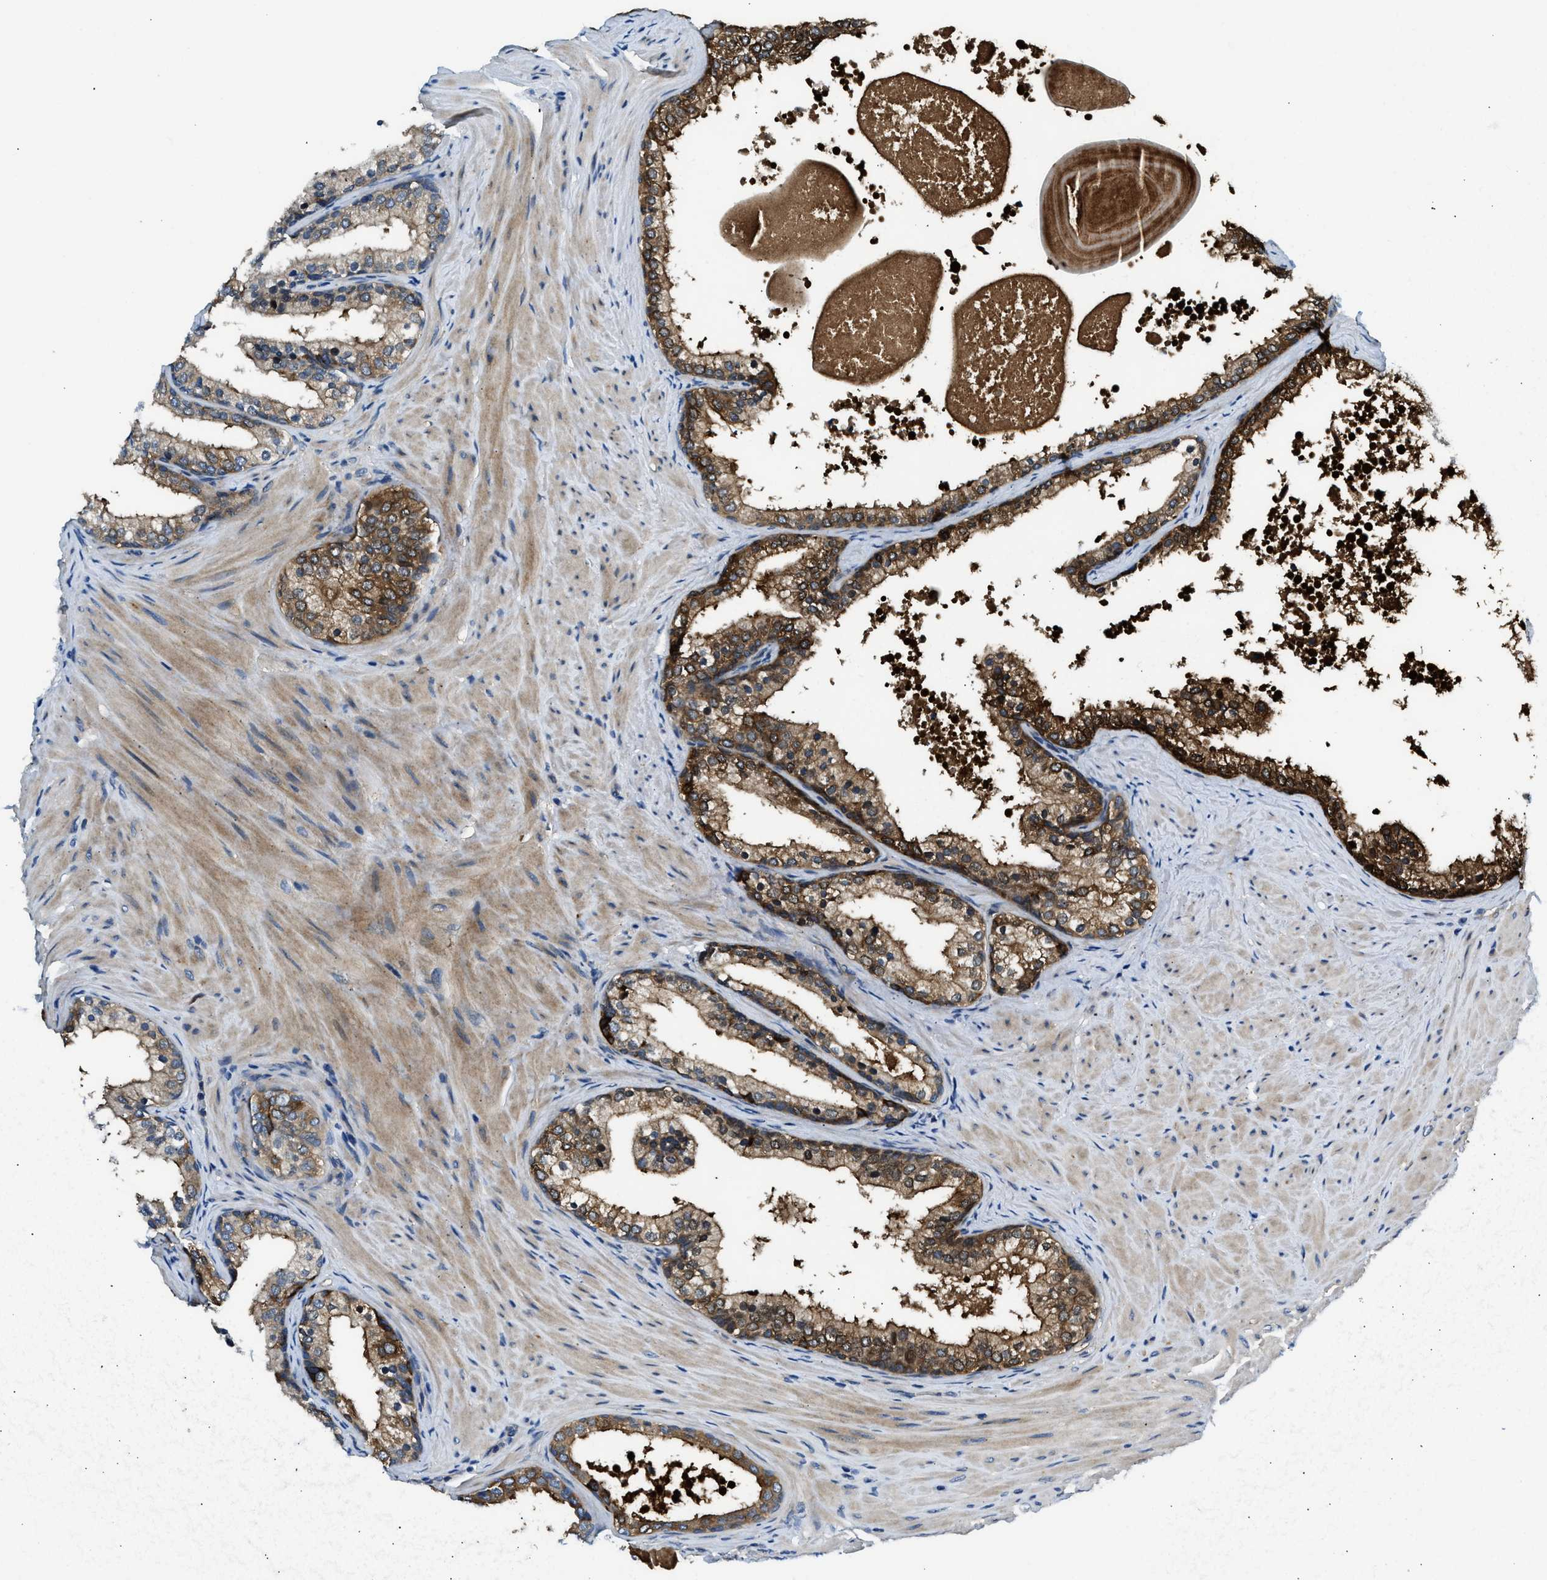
{"staining": {"intensity": "strong", "quantity": ">75%", "location": "cytoplasmic/membranous"}, "tissue": "prostate cancer", "cell_type": "Tumor cells", "image_type": "cancer", "snomed": [{"axis": "morphology", "description": "Adenocarcinoma, Low grade"}, {"axis": "topography", "description": "Prostate"}], "caption": "The image shows a brown stain indicating the presence of a protein in the cytoplasmic/membranous of tumor cells in prostate low-grade adenocarcinoma.", "gene": "IL3RA", "patient": {"sex": "male", "age": 69}}